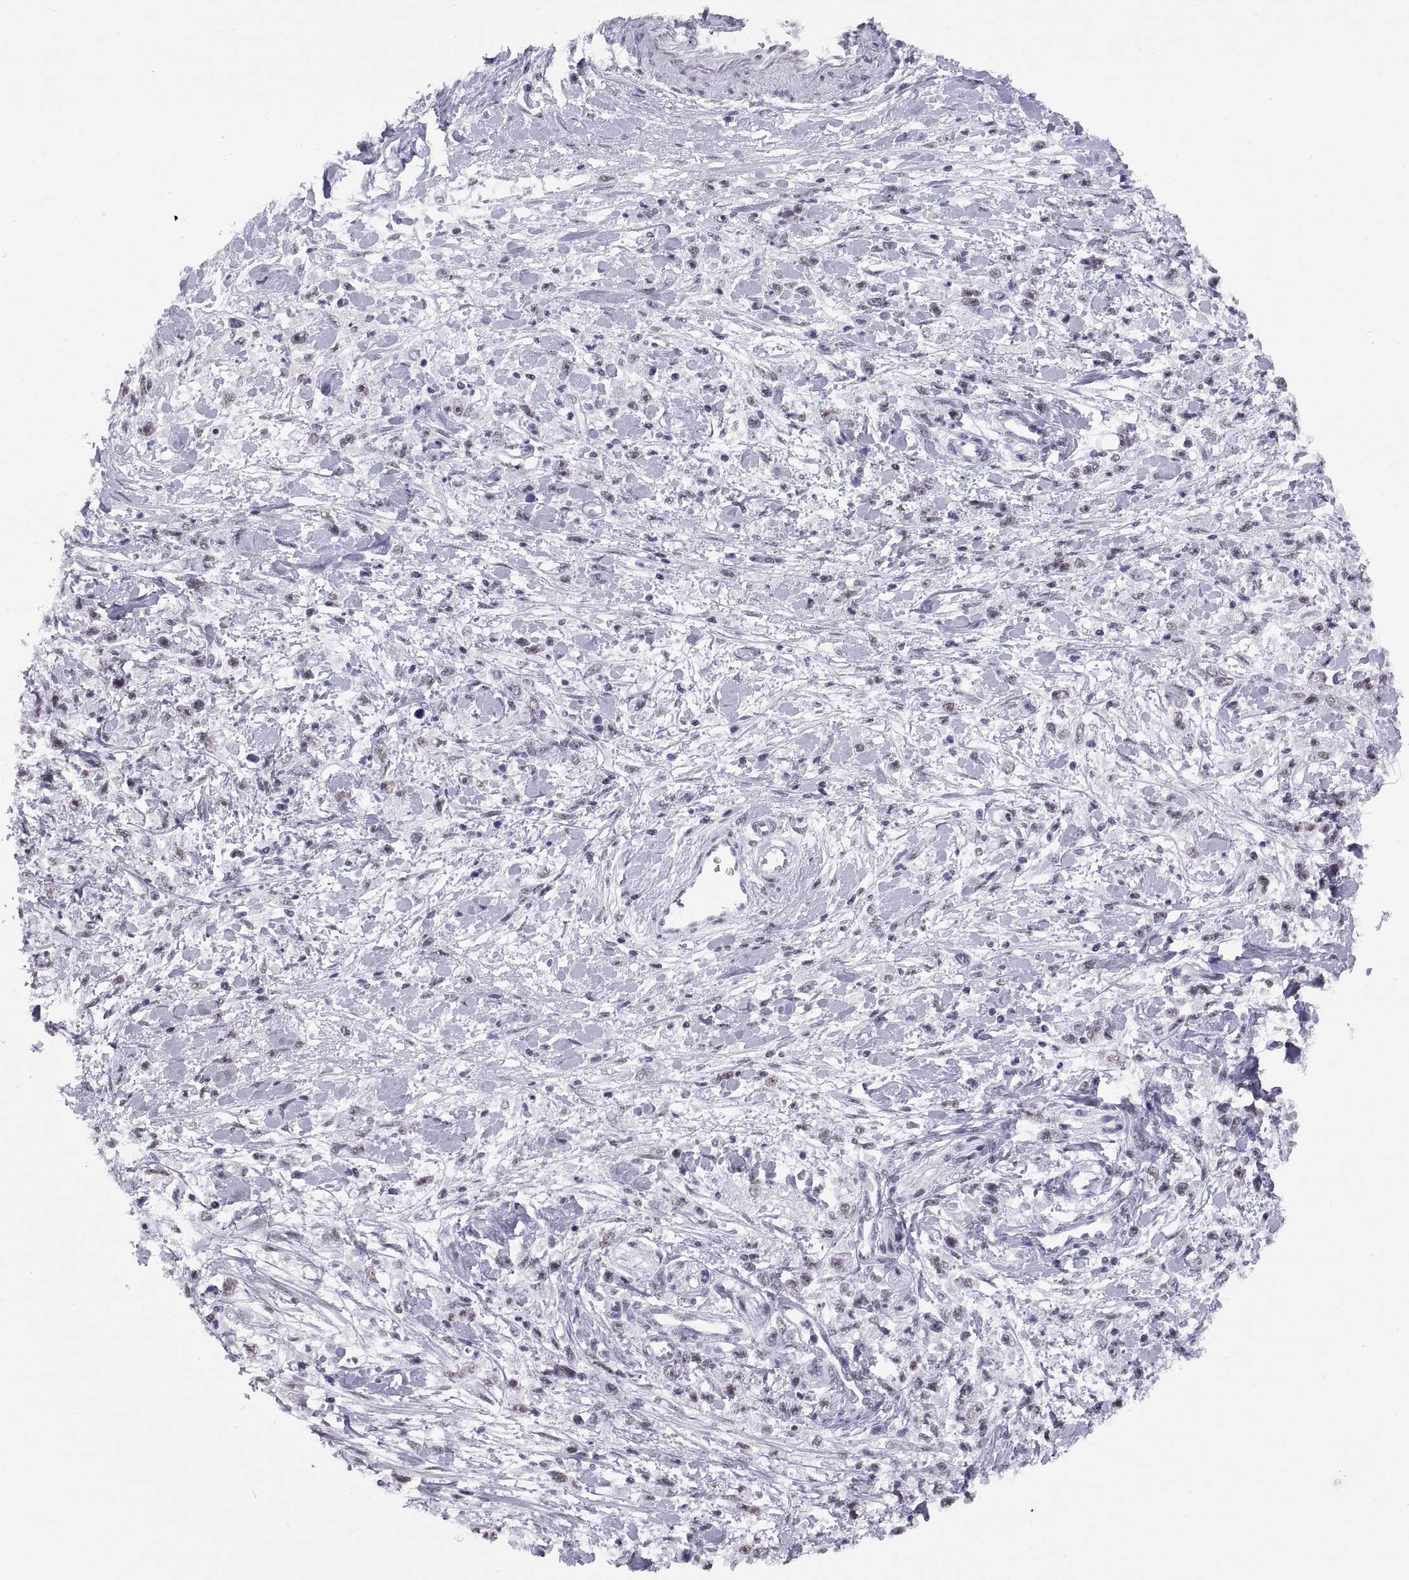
{"staining": {"intensity": "negative", "quantity": "none", "location": "none"}, "tissue": "stomach cancer", "cell_type": "Tumor cells", "image_type": "cancer", "snomed": [{"axis": "morphology", "description": "Adenocarcinoma, NOS"}, {"axis": "topography", "description": "Stomach"}], "caption": "Immunohistochemistry of human stomach cancer (adenocarcinoma) shows no positivity in tumor cells.", "gene": "NEUROD6", "patient": {"sex": "female", "age": 59}}